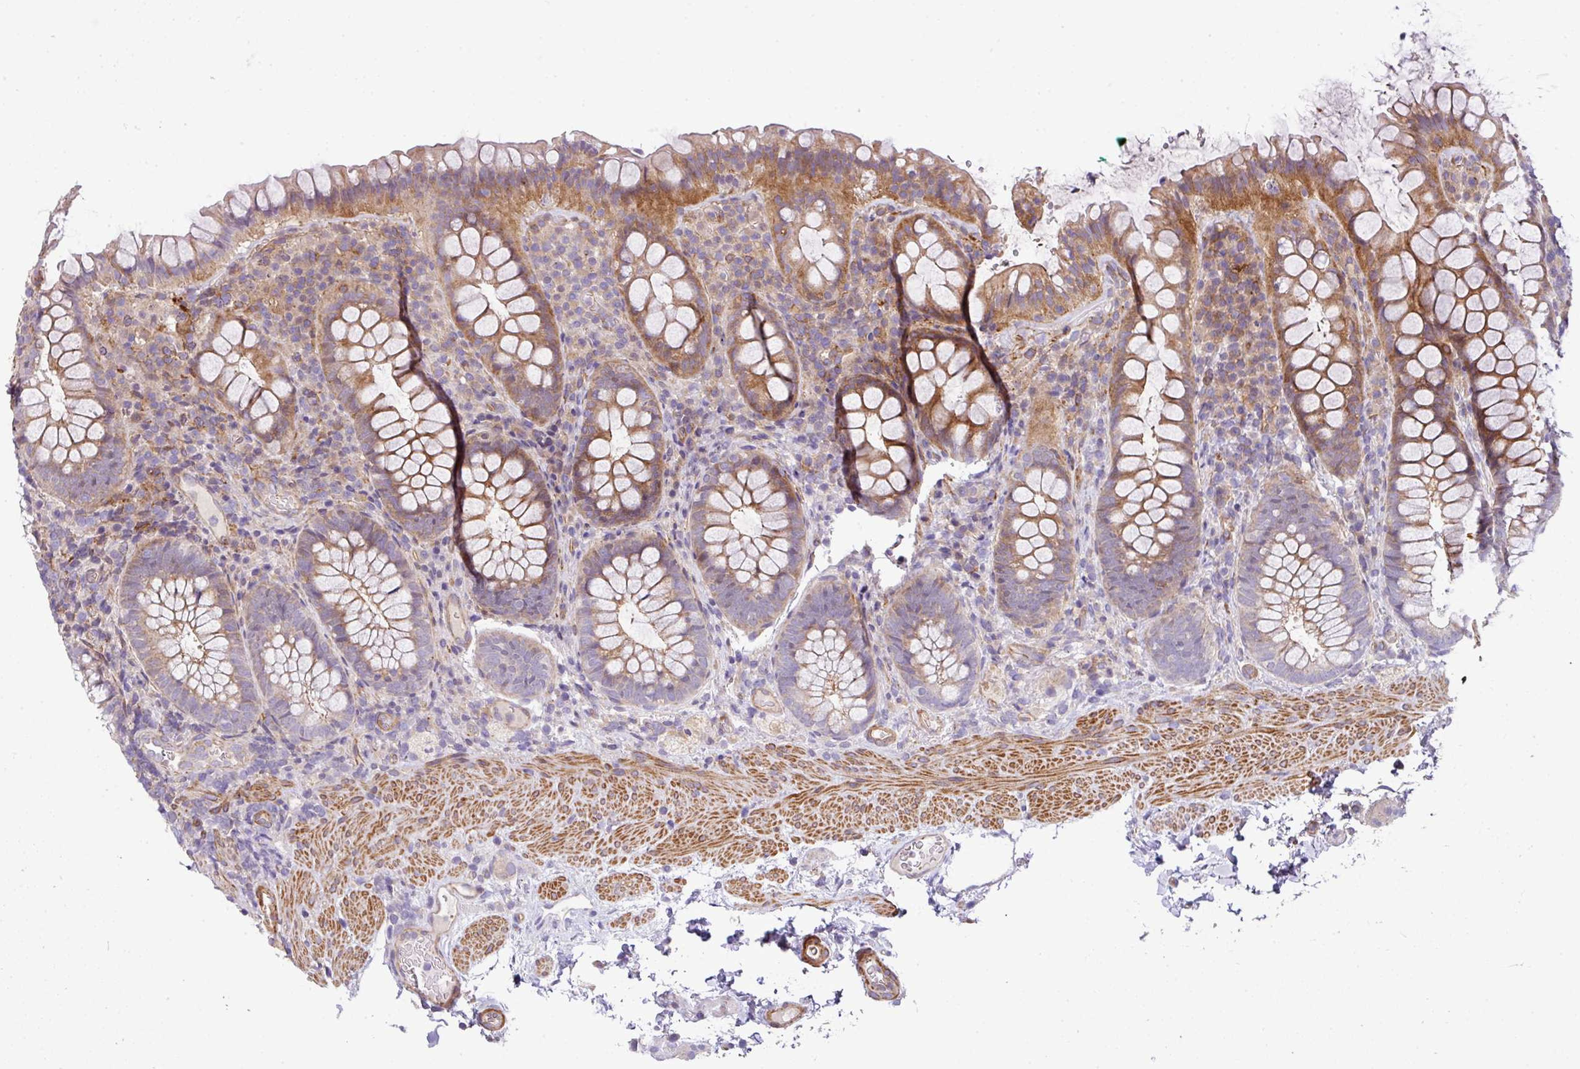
{"staining": {"intensity": "moderate", "quantity": ">75%", "location": "cytoplasmic/membranous"}, "tissue": "rectum", "cell_type": "Glandular cells", "image_type": "normal", "snomed": [{"axis": "morphology", "description": "Normal tissue, NOS"}, {"axis": "topography", "description": "Rectum"}], "caption": "Unremarkable rectum shows moderate cytoplasmic/membranous positivity in about >75% of glandular cells, visualized by immunohistochemistry.", "gene": "CASS4", "patient": {"sex": "female", "age": 69}}